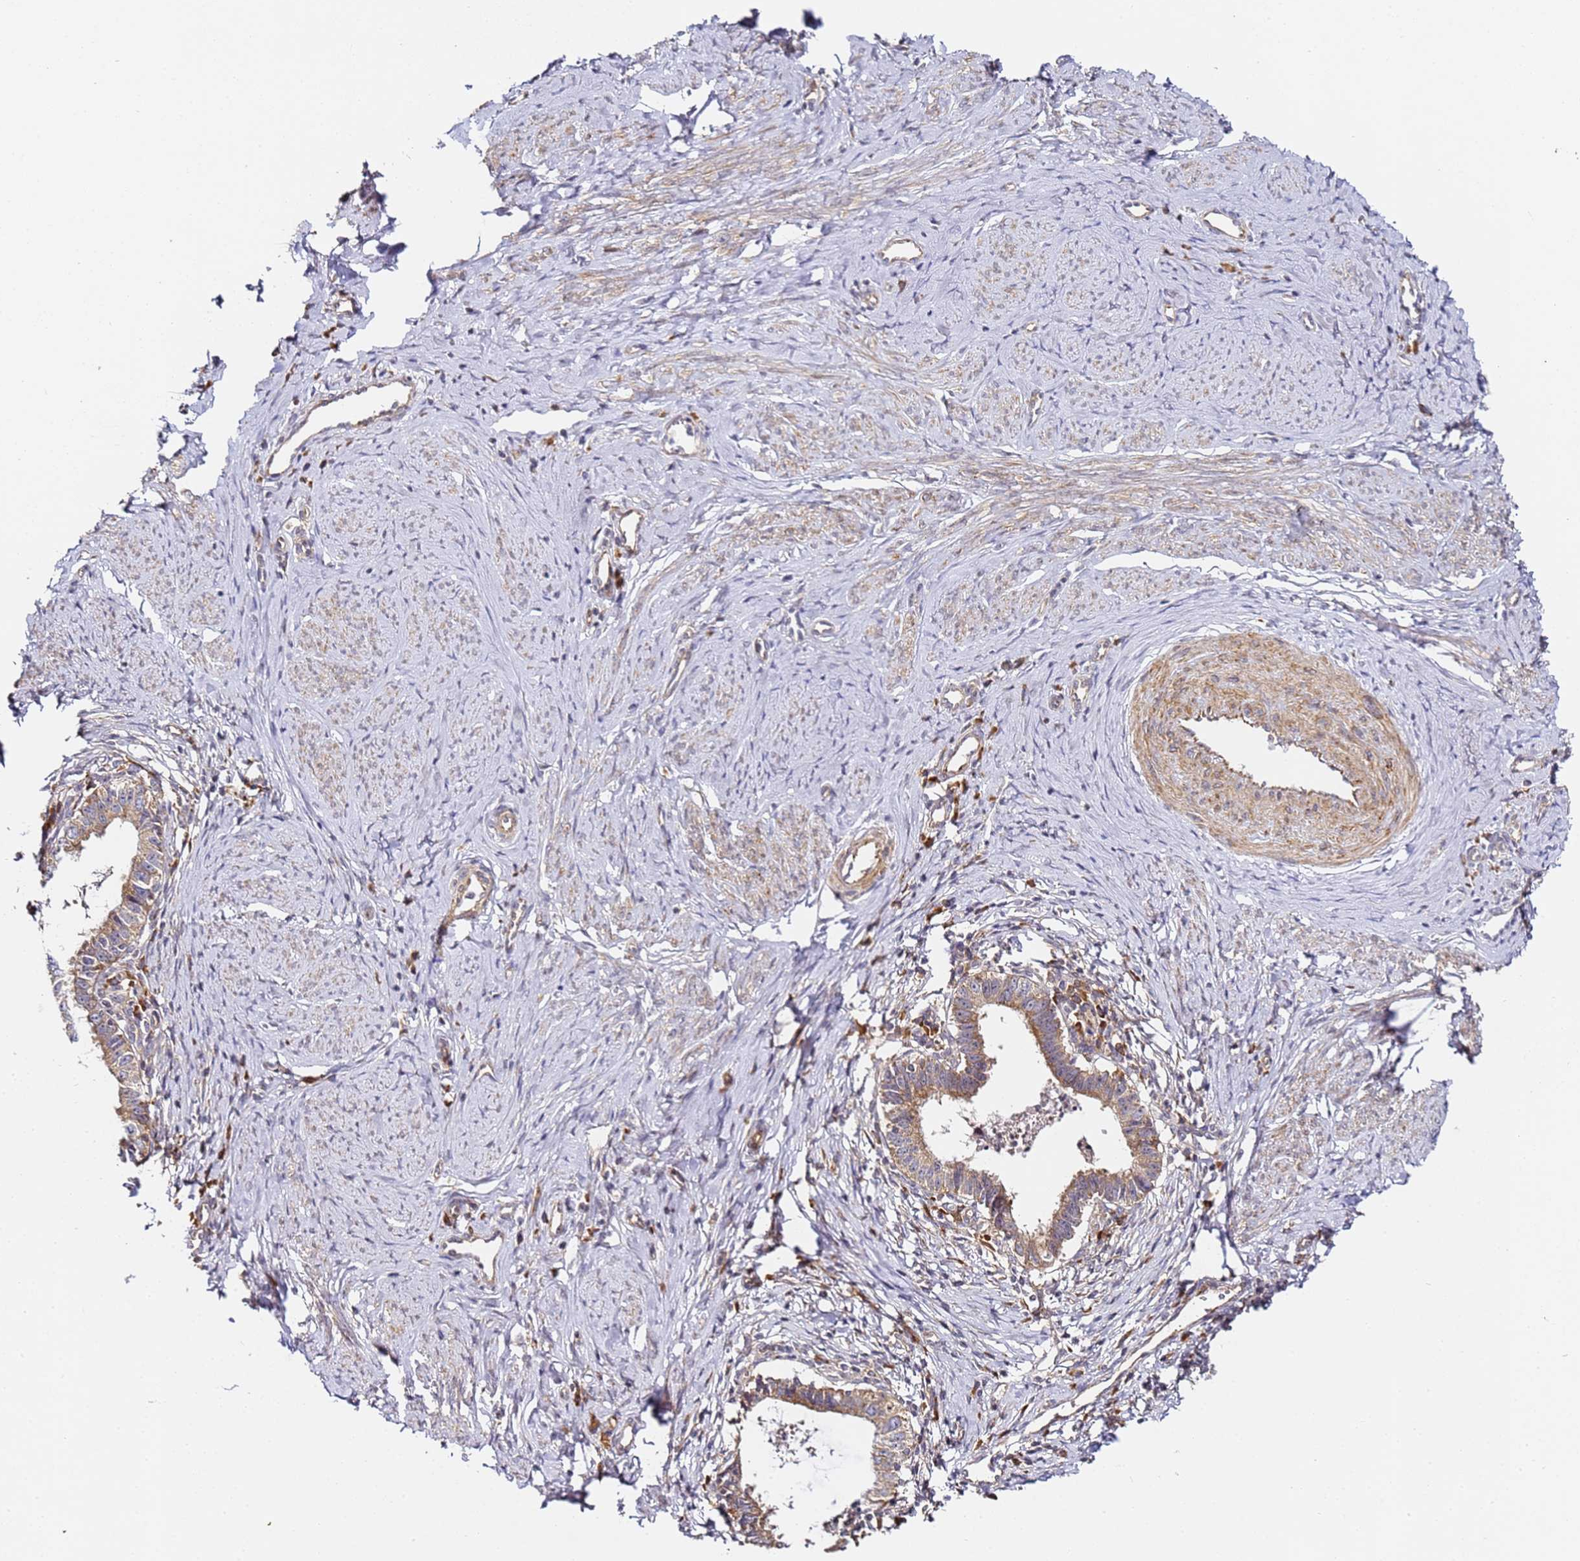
{"staining": {"intensity": "moderate", "quantity": ">75%", "location": "cytoplasmic/membranous"}, "tissue": "cervical cancer", "cell_type": "Tumor cells", "image_type": "cancer", "snomed": [{"axis": "morphology", "description": "Adenocarcinoma, NOS"}, {"axis": "topography", "description": "Cervix"}], "caption": "Cervical cancer stained with a protein marker shows moderate staining in tumor cells.", "gene": "RPL13A", "patient": {"sex": "female", "age": 36}}